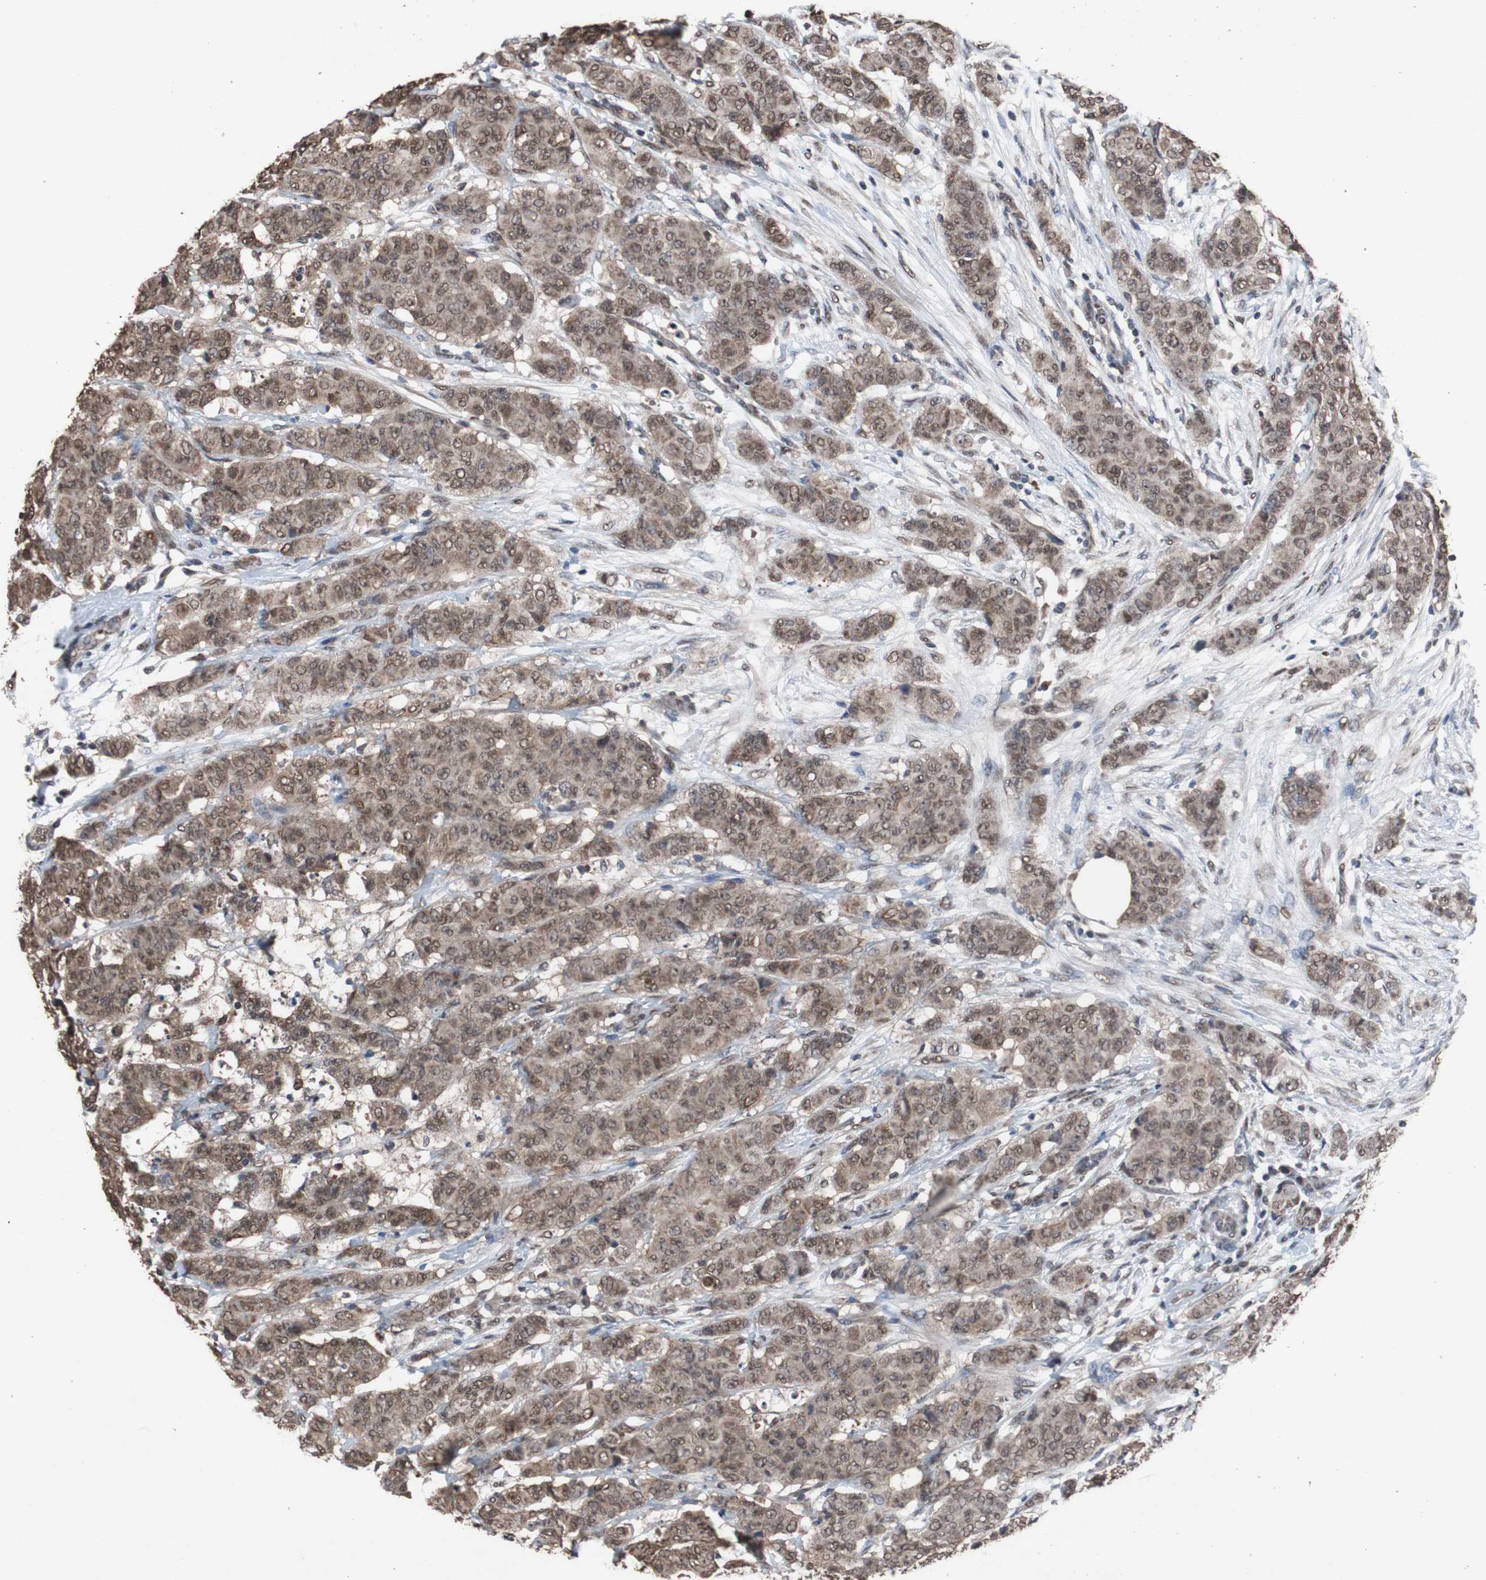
{"staining": {"intensity": "moderate", "quantity": ">75%", "location": "cytoplasmic/membranous,nuclear"}, "tissue": "breast cancer", "cell_type": "Tumor cells", "image_type": "cancer", "snomed": [{"axis": "morphology", "description": "Duct carcinoma"}, {"axis": "topography", "description": "Breast"}], "caption": "Breast cancer (invasive ductal carcinoma) was stained to show a protein in brown. There is medium levels of moderate cytoplasmic/membranous and nuclear expression in about >75% of tumor cells.", "gene": "MED27", "patient": {"sex": "female", "age": 40}}